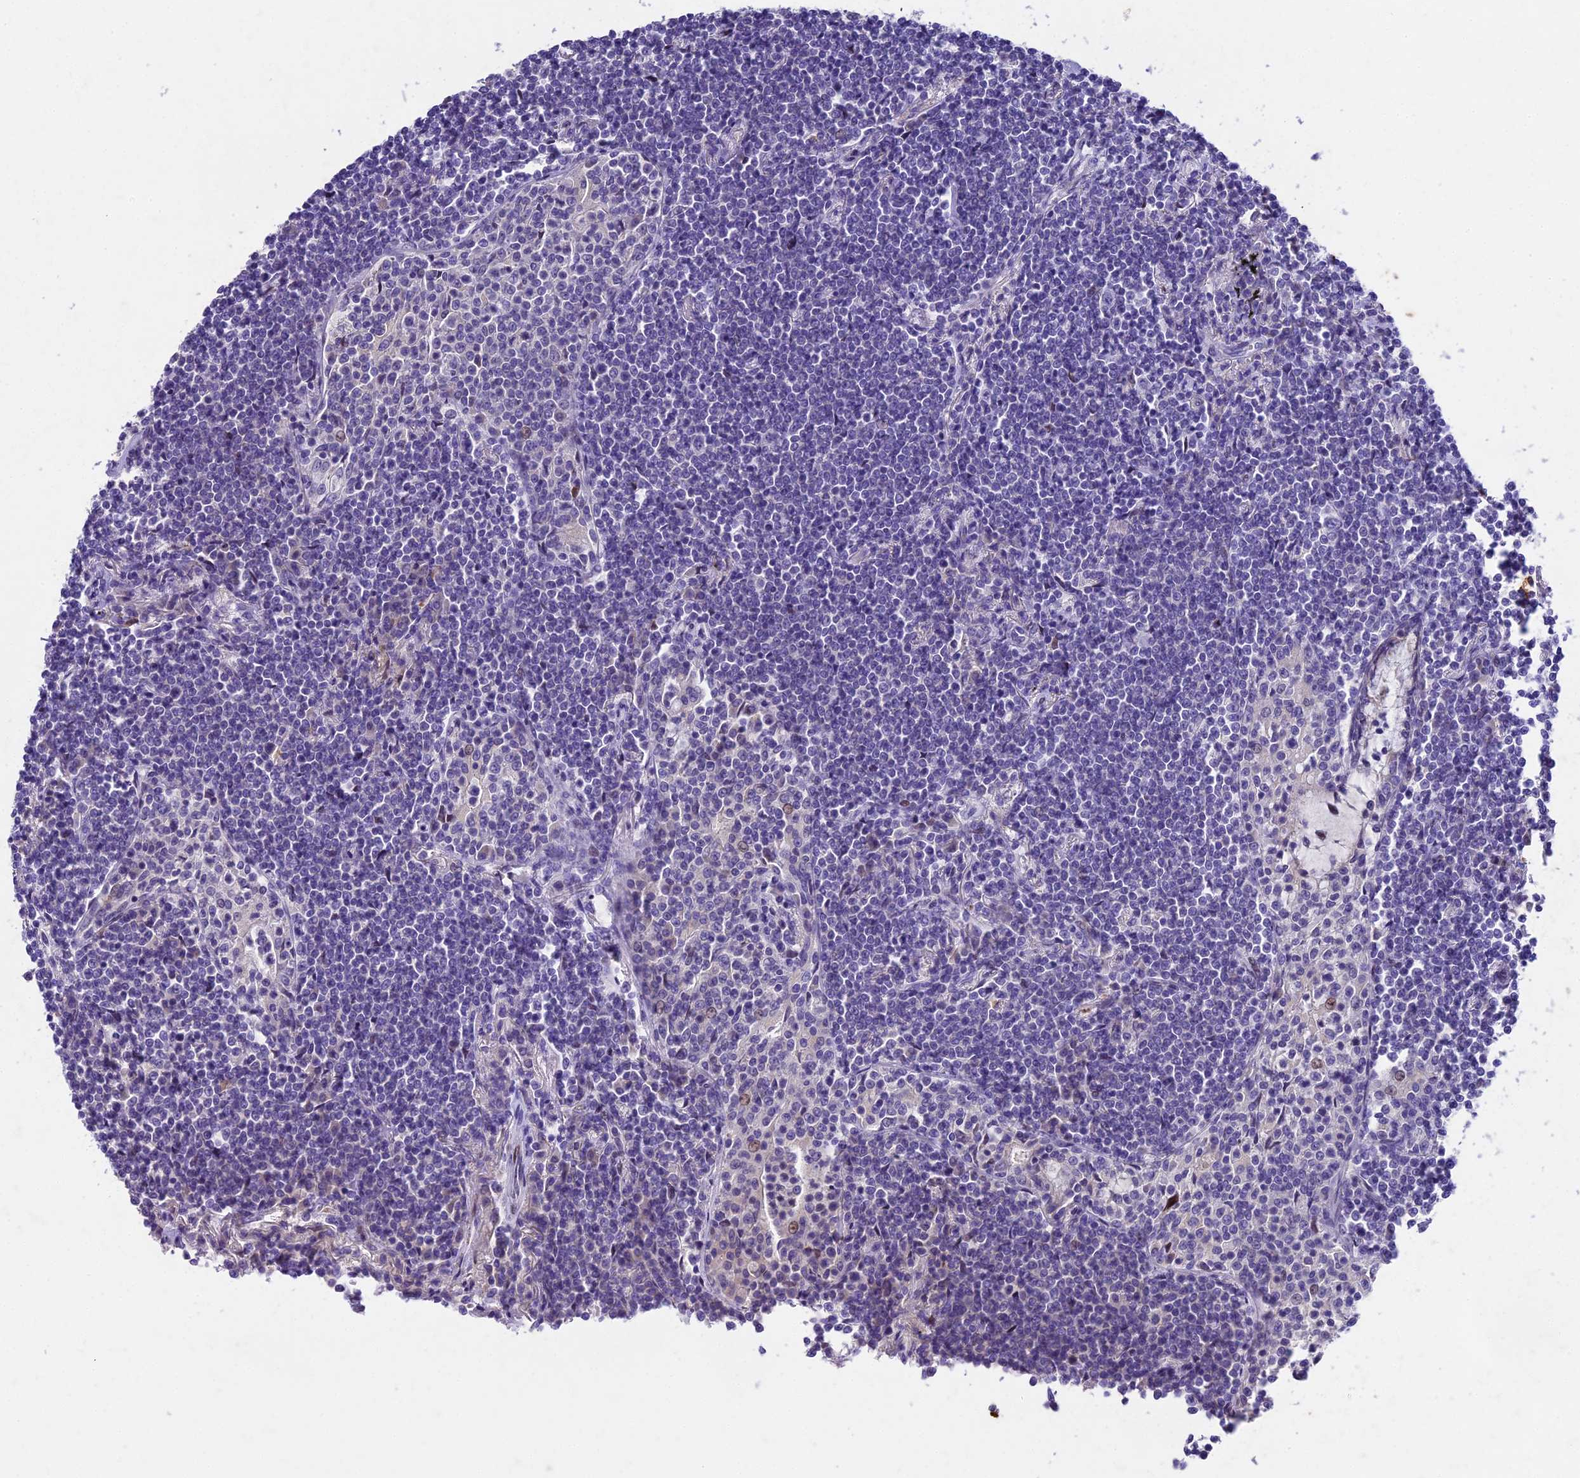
{"staining": {"intensity": "negative", "quantity": "none", "location": "none"}, "tissue": "lymphoma", "cell_type": "Tumor cells", "image_type": "cancer", "snomed": [{"axis": "morphology", "description": "Malignant lymphoma, non-Hodgkin's type, Low grade"}, {"axis": "topography", "description": "Lung"}], "caption": "Immunohistochemical staining of human lymphoma exhibits no significant expression in tumor cells.", "gene": "IFT140", "patient": {"sex": "female", "age": 71}}